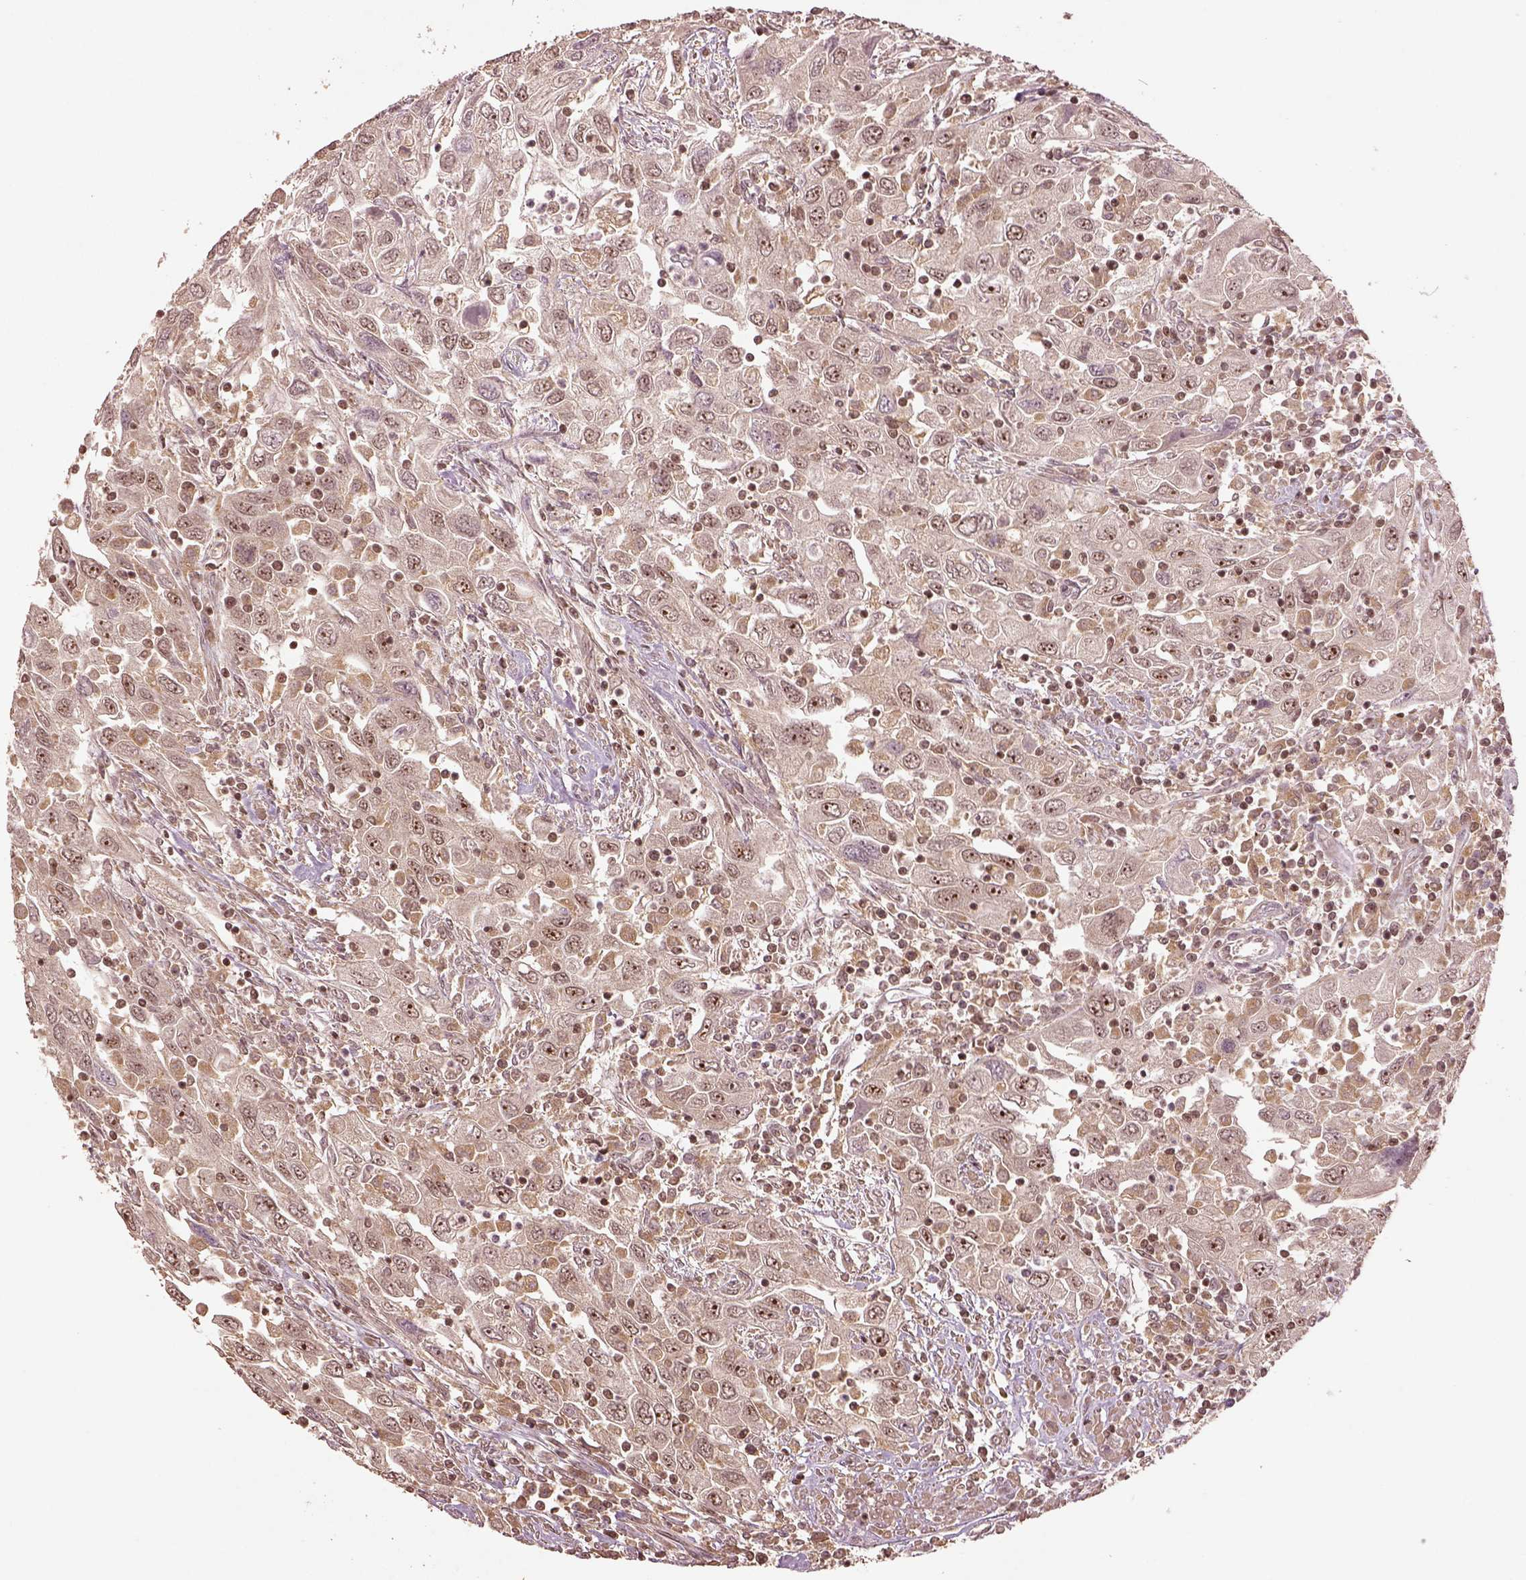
{"staining": {"intensity": "weak", "quantity": ">75%", "location": "nuclear"}, "tissue": "urothelial cancer", "cell_type": "Tumor cells", "image_type": "cancer", "snomed": [{"axis": "morphology", "description": "Urothelial carcinoma, High grade"}, {"axis": "topography", "description": "Urinary bladder"}], "caption": "Approximately >75% of tumor cells in urothelial cancer reveal weak nuclear protein positivity as visualized by brown immunohistochemical staining.", "gene": "BRD9", "patient": {"sex": "male", "age": 76}}